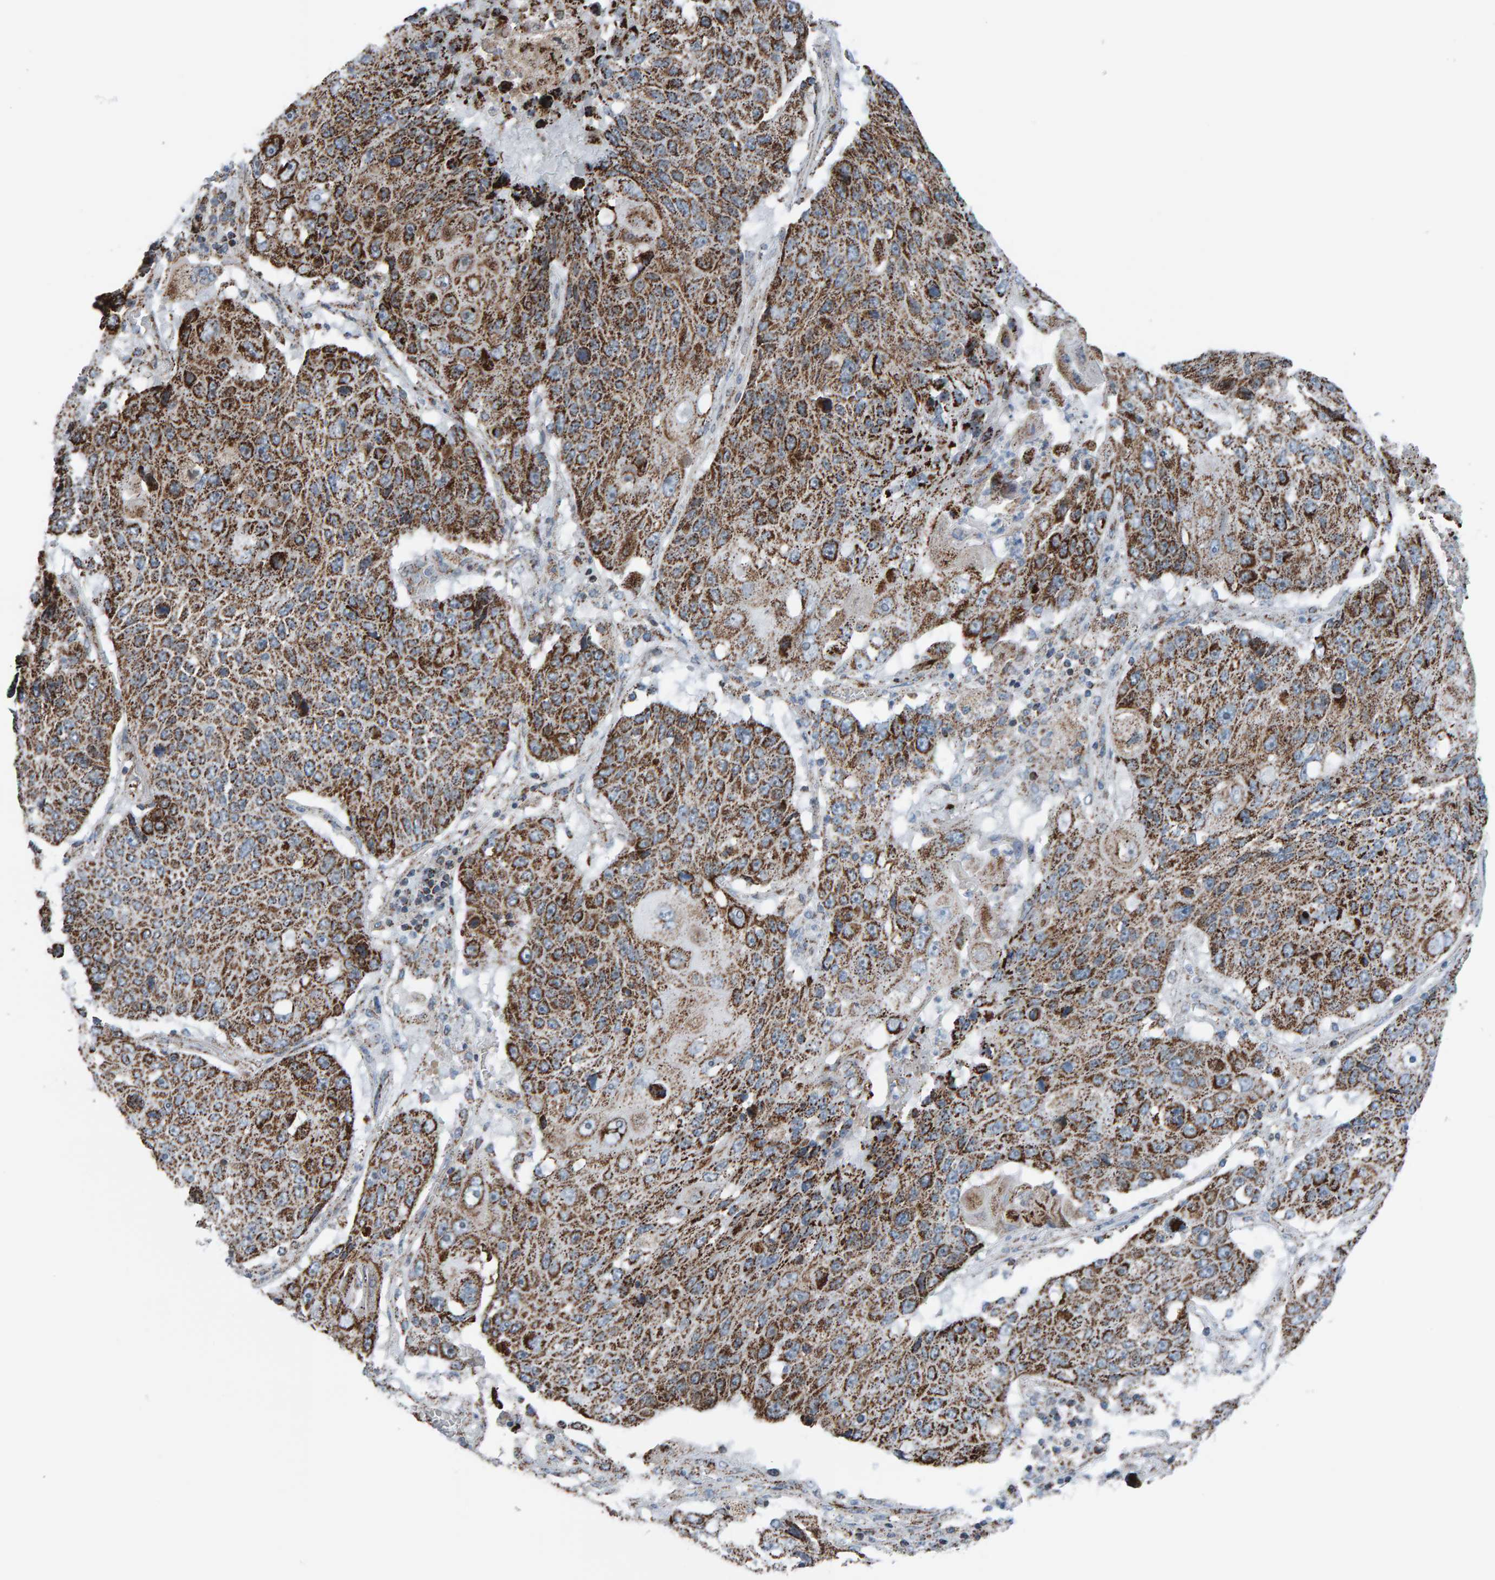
{"staining": {"intensity": "strong", "quantity": ">75%", "location": "cytoplasmic/membranous"}, "tissue": "lung cancer", "cell_type": "Tumor cells", "image_type": "cancer", "snomed": [{"axis": "morphology", "description": "Squamous cell carcinoma, NOS"}, {"axis": "topography", "description": "Lung"}], "caption": "Immunohistochemical staining of human lung cancer (squamous cell carcinoma) reveals strong cytoplasmic/membranous protein staining in about >75% of tumor cells. Immunohistochemistry stains the protein in brown and the nuclei are stained blue.", "gene": "ZNF48", "patient": {"sex": "male", "age": 61}}